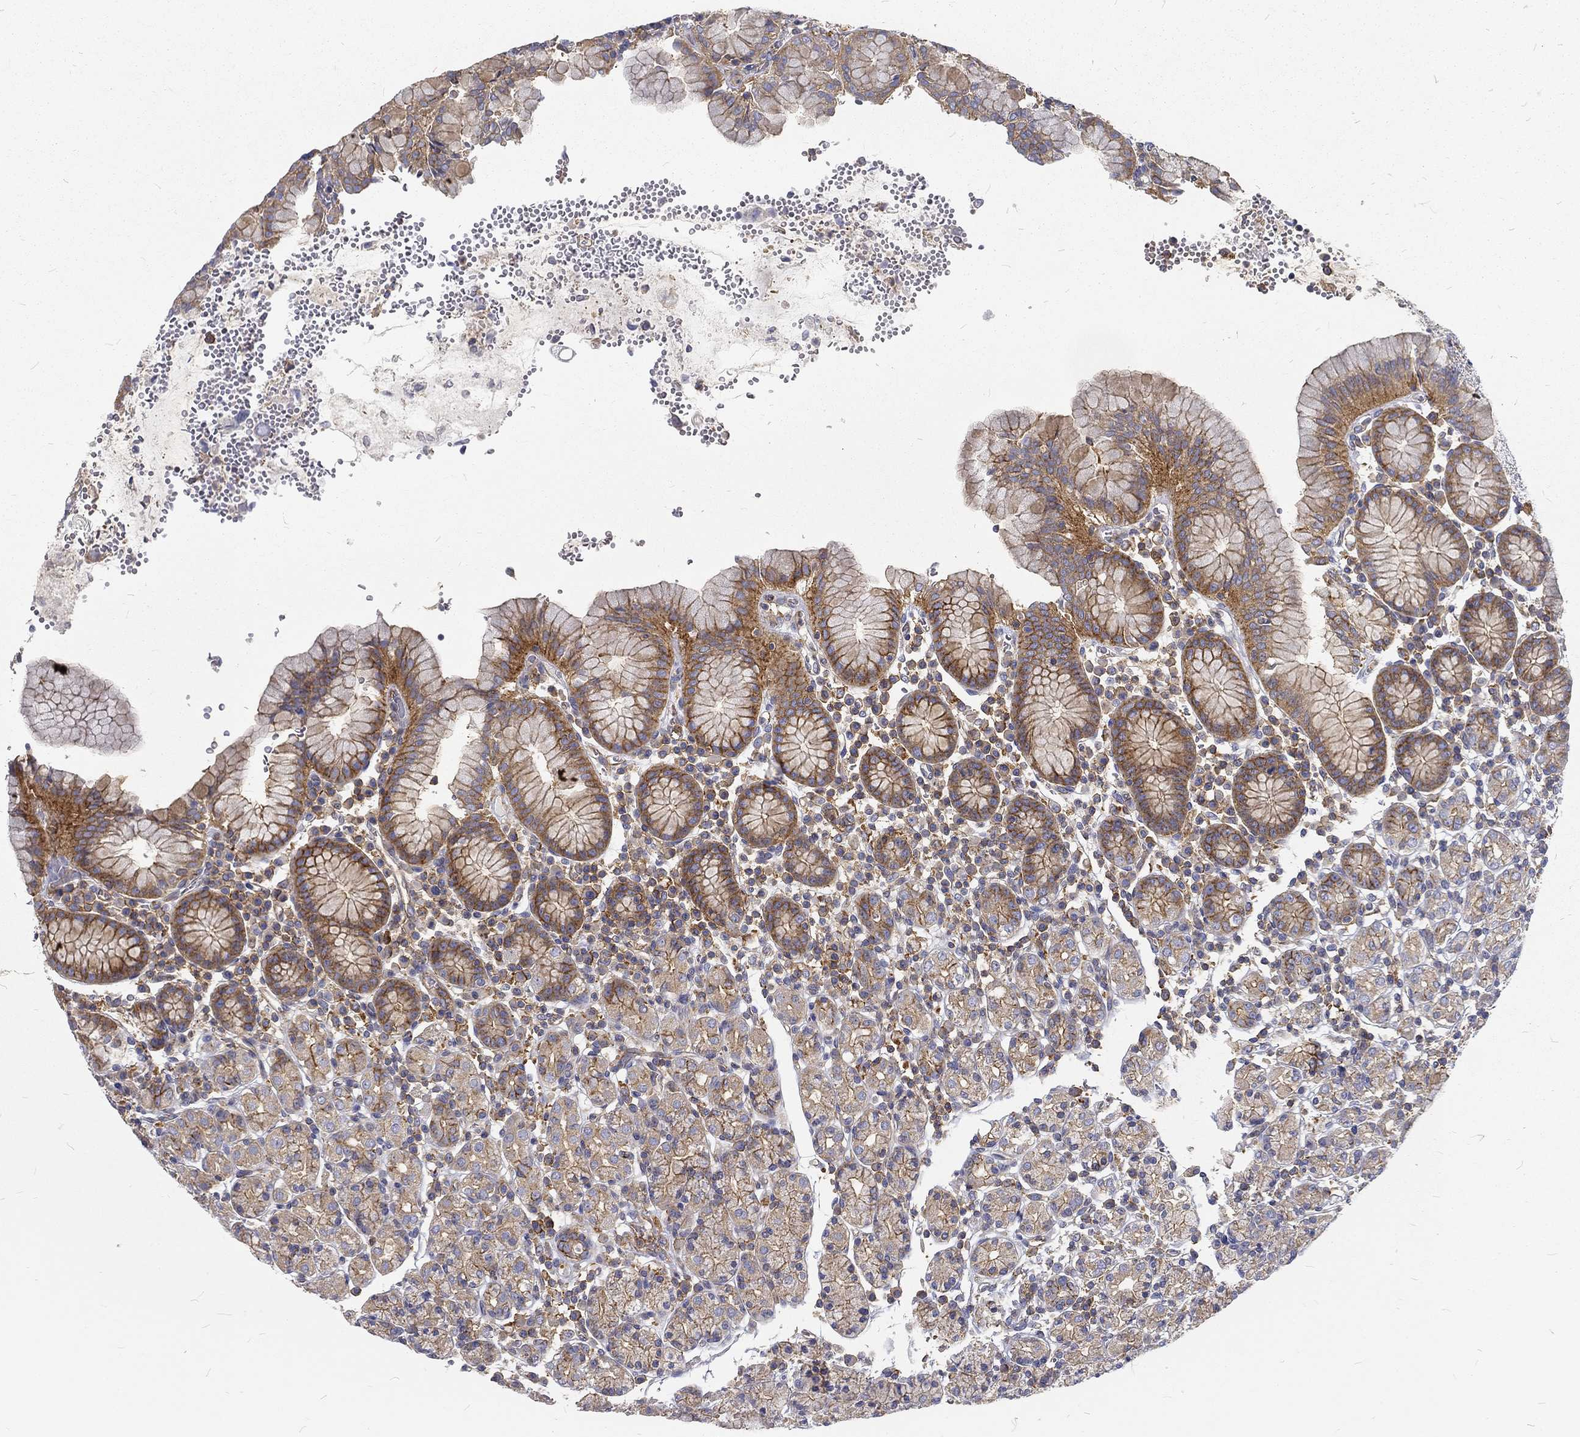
{"staining": {"intensity": "moderate", "quantity": ">75%", "location": "cytoplasmic/membranous"}, "tissue": "stomach", "cell_type": "Glandular cells", "image_type": "normal", "snomed": [{"axis": "morphology", "description": "Normal tissue, NOS"}, {"axis": "topography", "description": "Stomach, upper"}, {"axis": "topography", "description": "Stomach"}], "caption": "A medium amount of moderate cytoplasmic/membranous staining is present in approximately >75% of glandular cells in unremarkable stomach. (Brightfield microscopy of DAB IHC at high magnification).", "gene": "MTMR11", "patient": {"sex": "male", "age": 62}}